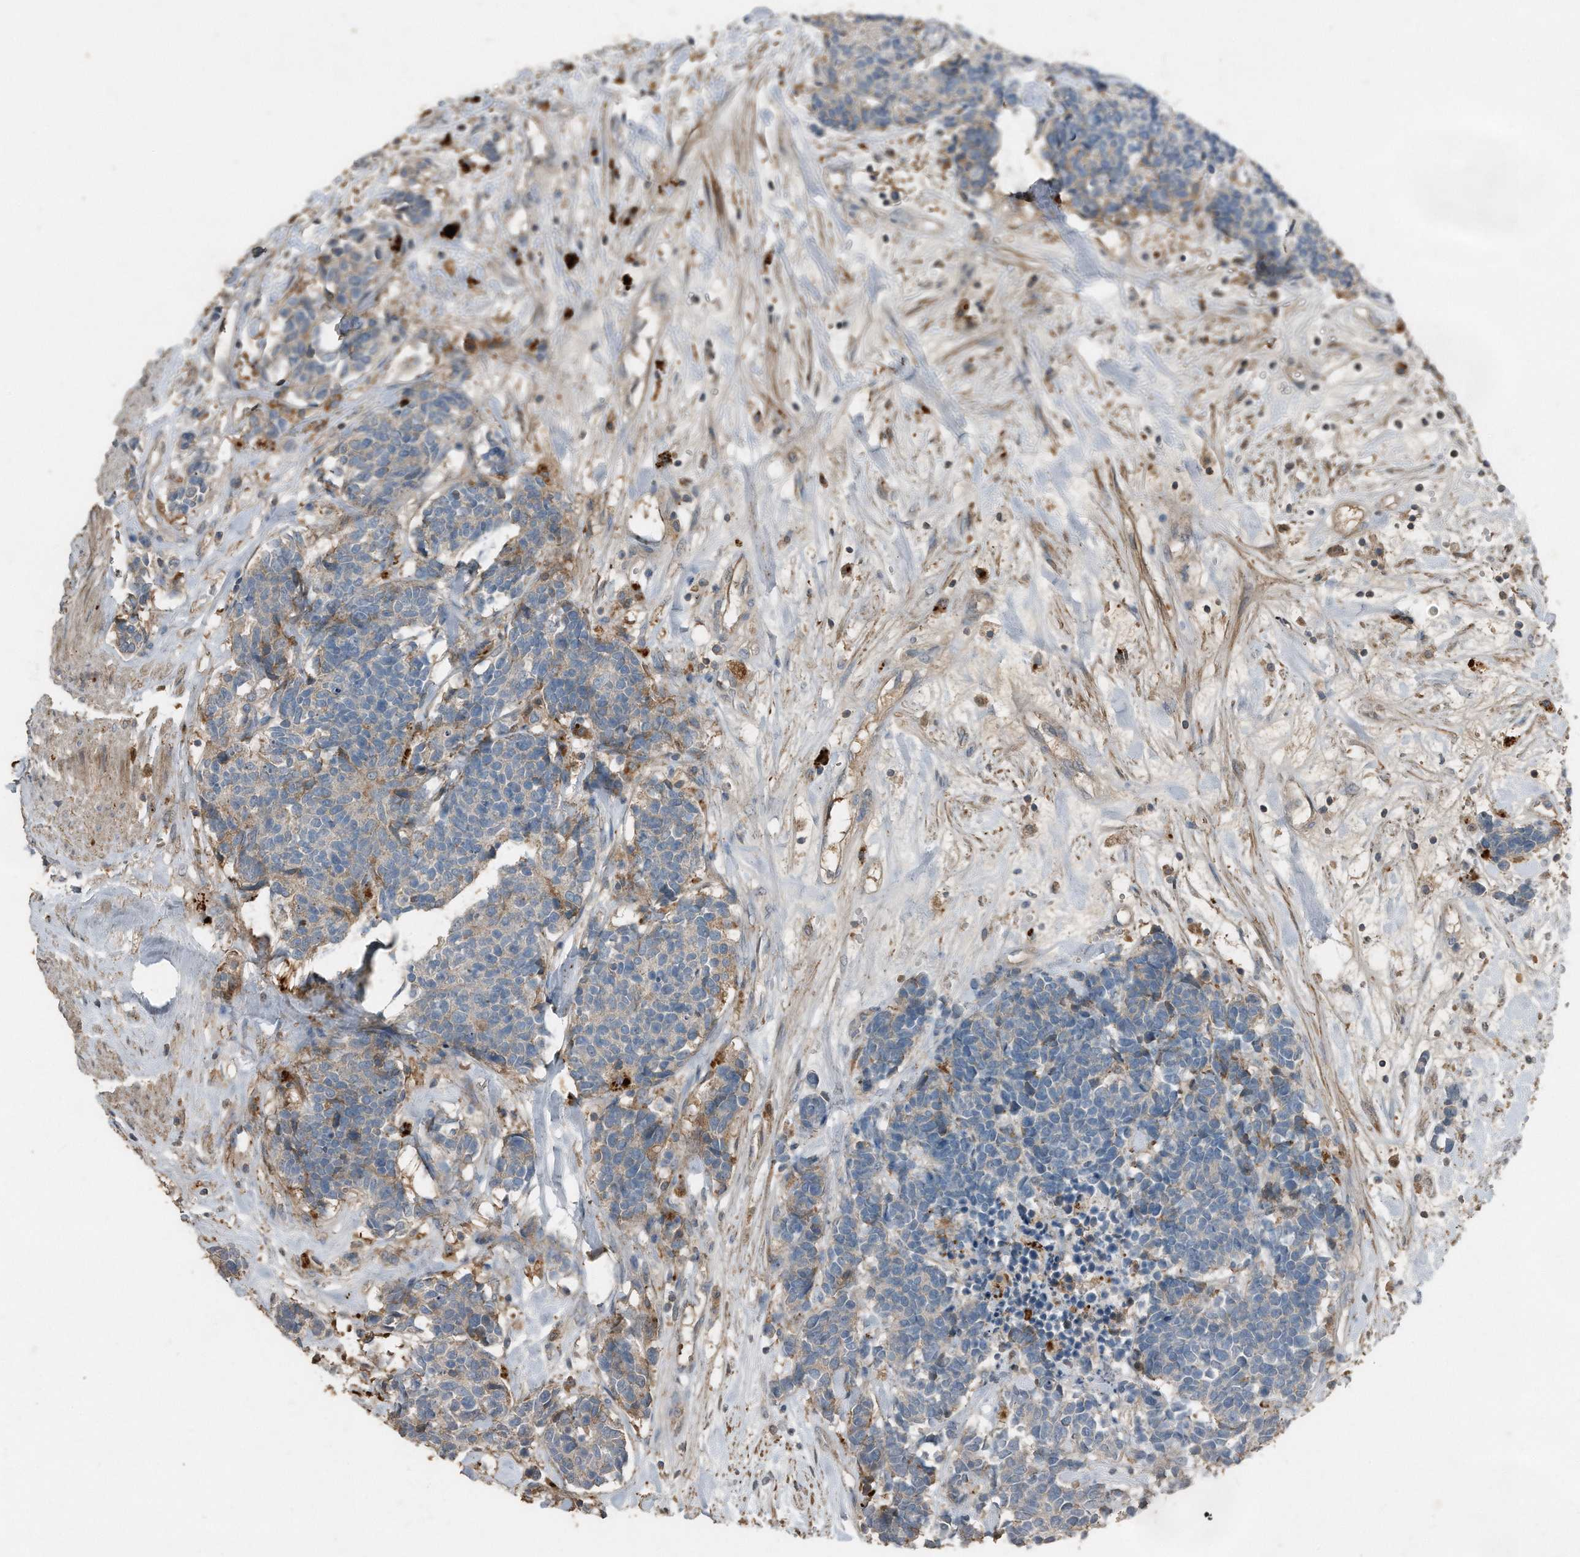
{"staining": {"intensity": "weak", "quantity": "<25%", "location": "cytoplasmic/membranous"}, "tissue": "carcinoid", "cell_type": "Tumor cells", "image_type": "cancer", "snomed": [{"axis": "morphology", "description": "Carcinoma, NOS"}, {"axis": "morphology", "description": "Carcinoid, malignant, NOS"}, {"axis": "topography", "description": "Urinary bladder"}], "caption": "This is a histopathology image of IHC staining of carcinoma, which shows no expression in tumor cells.", "gene": "C9", "patient": {"sex": "male", "age": 57}}